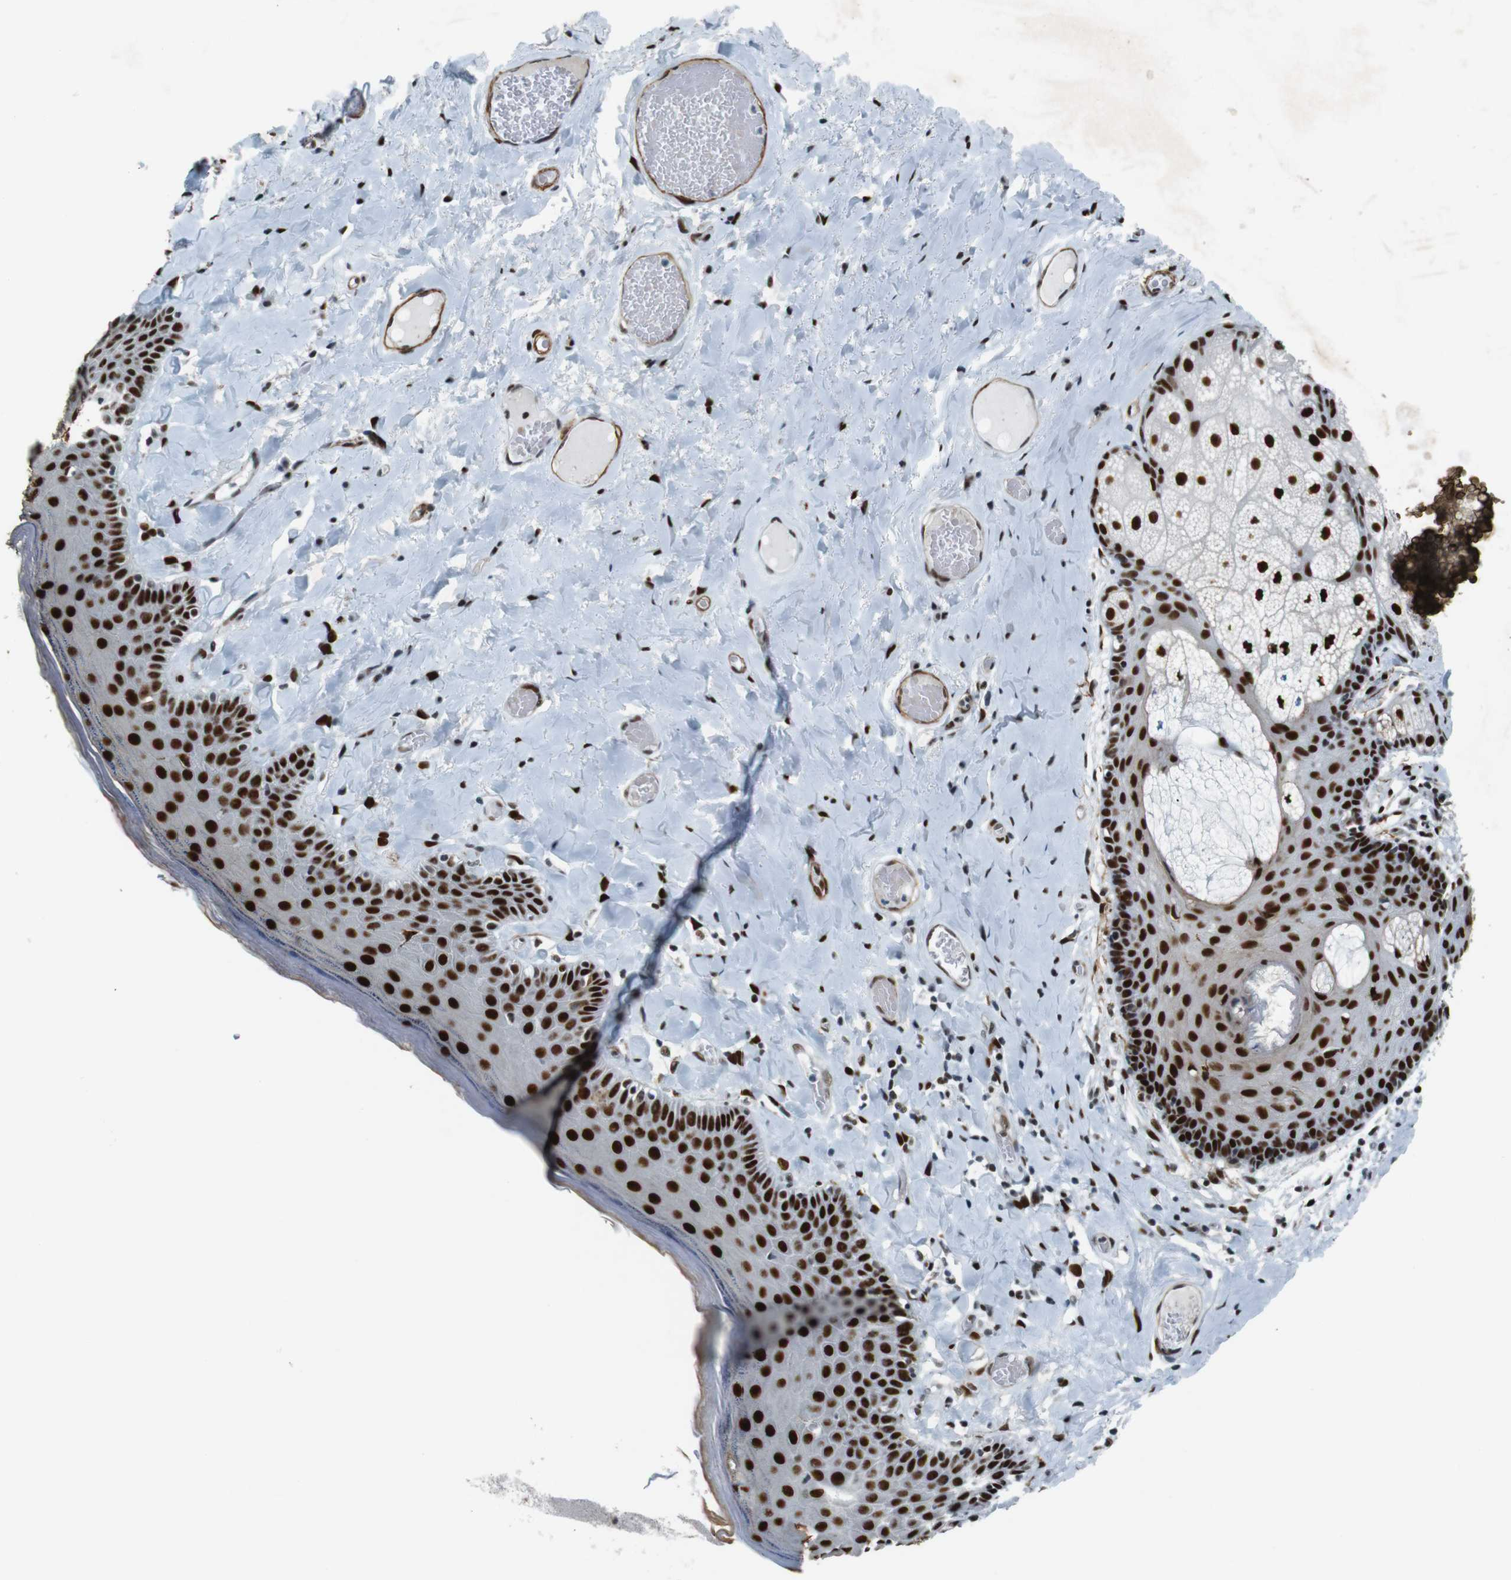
{"staining": {"intensity": "strong", "quantity": ">75%", "location": "nuclear"}, "tissue": "skin", "cell_type": "Epidermal cells", "image_type": "normal", "snomed": [{"axis": "morphology", "description": "Normal tissue, NOS"}, {"axis": "topography", "description": "Anal"}], "caption": "Protein staining exhibits strong nuclear positivity in approximately >75% of epidermal cells in normal skin. The protein of interest is shown in brown color, while the nuclei are stained blue.", "gene": "HEXIM1", "patient": {"sex": "male", "age": 69}}